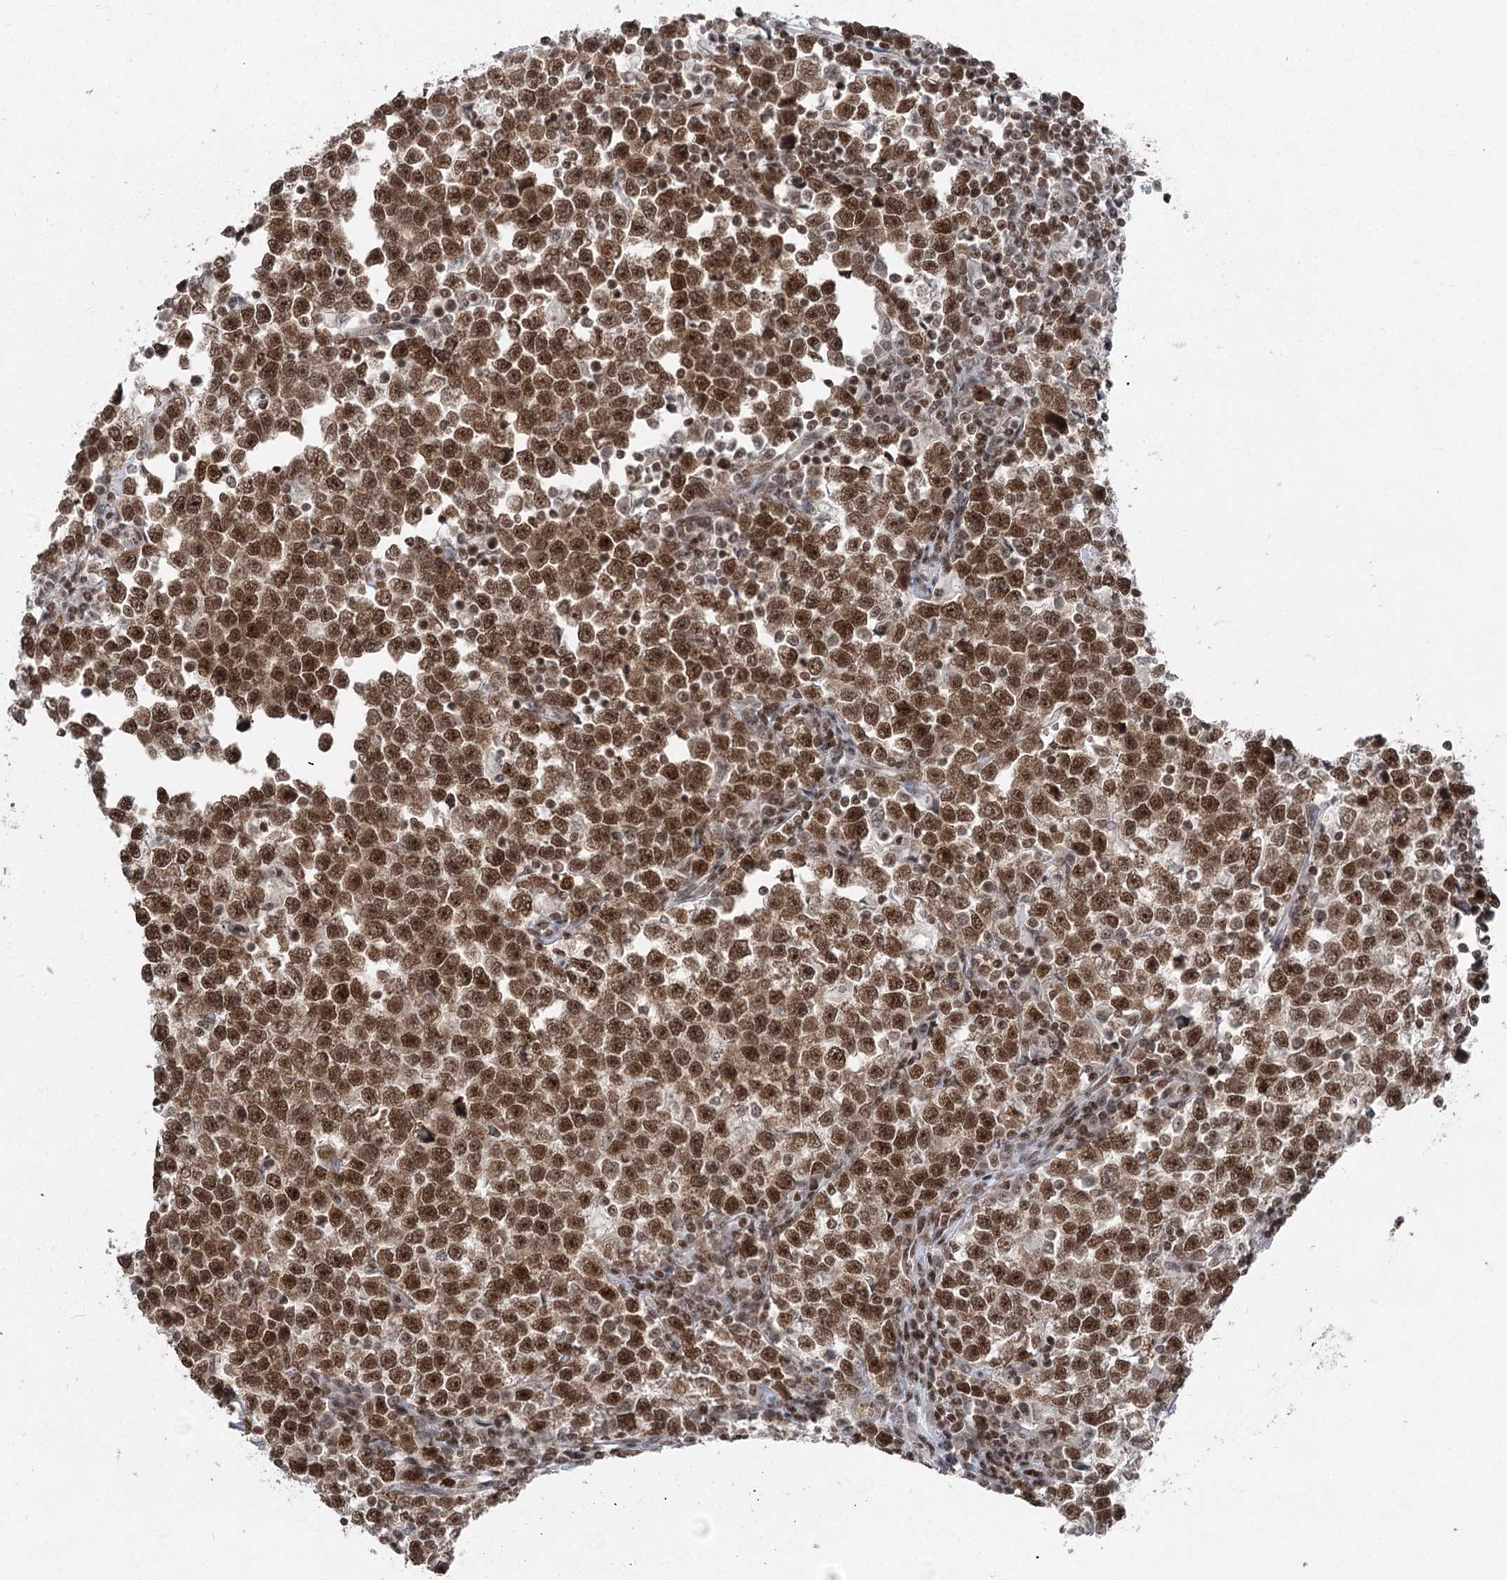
{"staining": {"intensity": "strong", "quantity": ">75%", "location": "nuclear"}, "tissue": "testis cancer", "cell_type": "Tumor cells", "image_type": "cancer", "snomed": [{"axis": "morphology", "description": "Normal tissue, NOS"}, {"axis": "morphology", "description": "Seminoma, NOS"}, {"axis": "topography", "description": "Testis"}], "caption": "IHC staining of testis cancer (seminoma), which displays high levels of strong nuclear expression in approximately >75% of tumor cells indicating strong nuclear protein expression. The staining was performed using DAB (3,3'-diaminobenzidine) (brown) for protein detection and nuclei were counterstained in hematoxylin (blue).", "gene": "CGGBP1", "patient": {"sex": "male", "age": 43}}